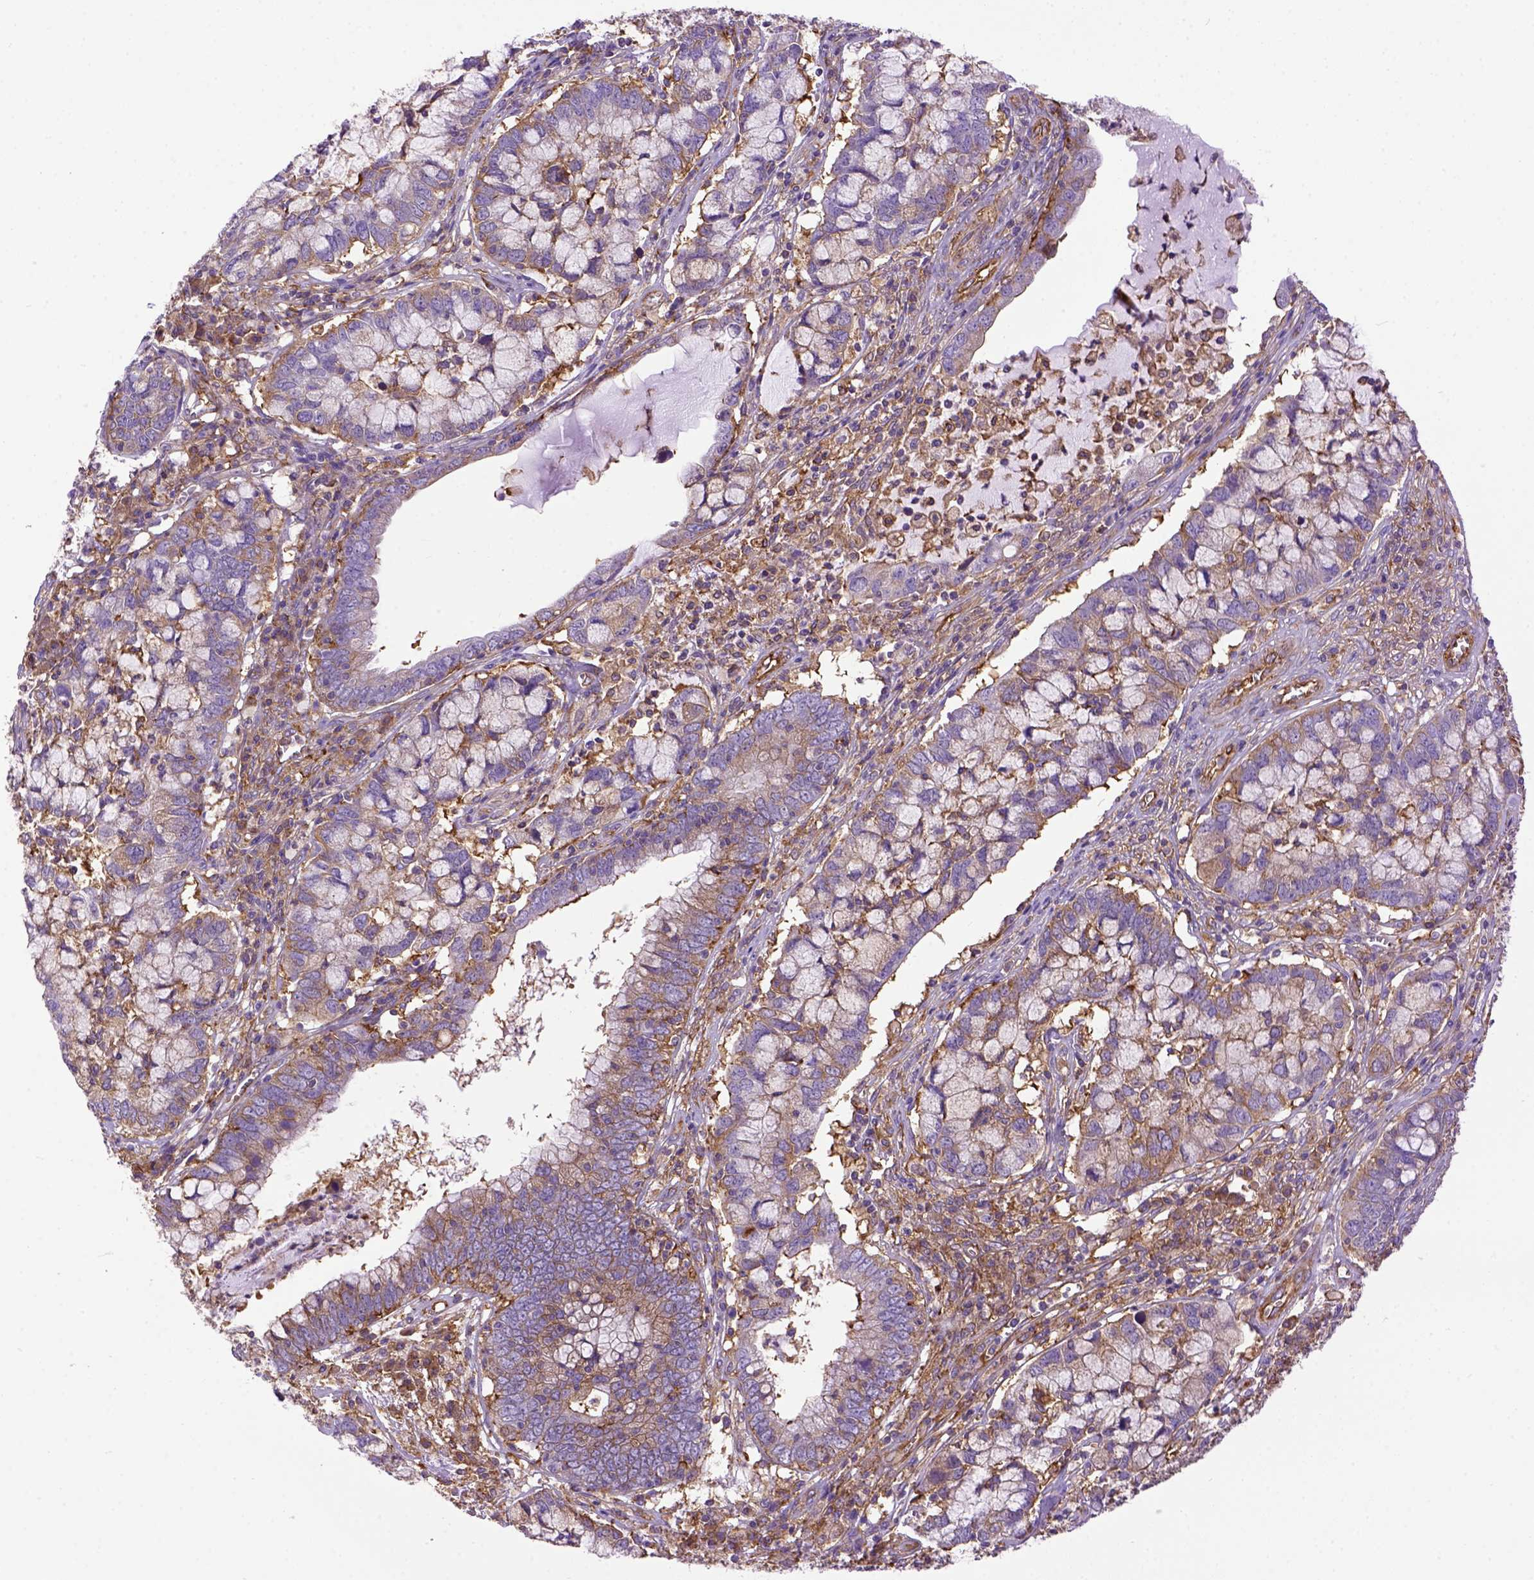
{"staining": {"intensity": "weak", "quantity": "25%-75%", "location": "cytoplasmic/membranous"}, "tissue": "cervical cancer", "cell_type": "Tumor cells", "image_type": "cancer", "snomed": [{"axis": "morphology", "description": "Adenocarcinoma, NOS"}, {"axis": "topography", "description": "Cervix"}], "caption": "Tumor cells exhibit low levels of weak cytoplasmic/membranous staining in approximately 25%-75% of cells in cervical cancer.", "gene": "MVP", "patient": {"sex": "female", "age": 40}}